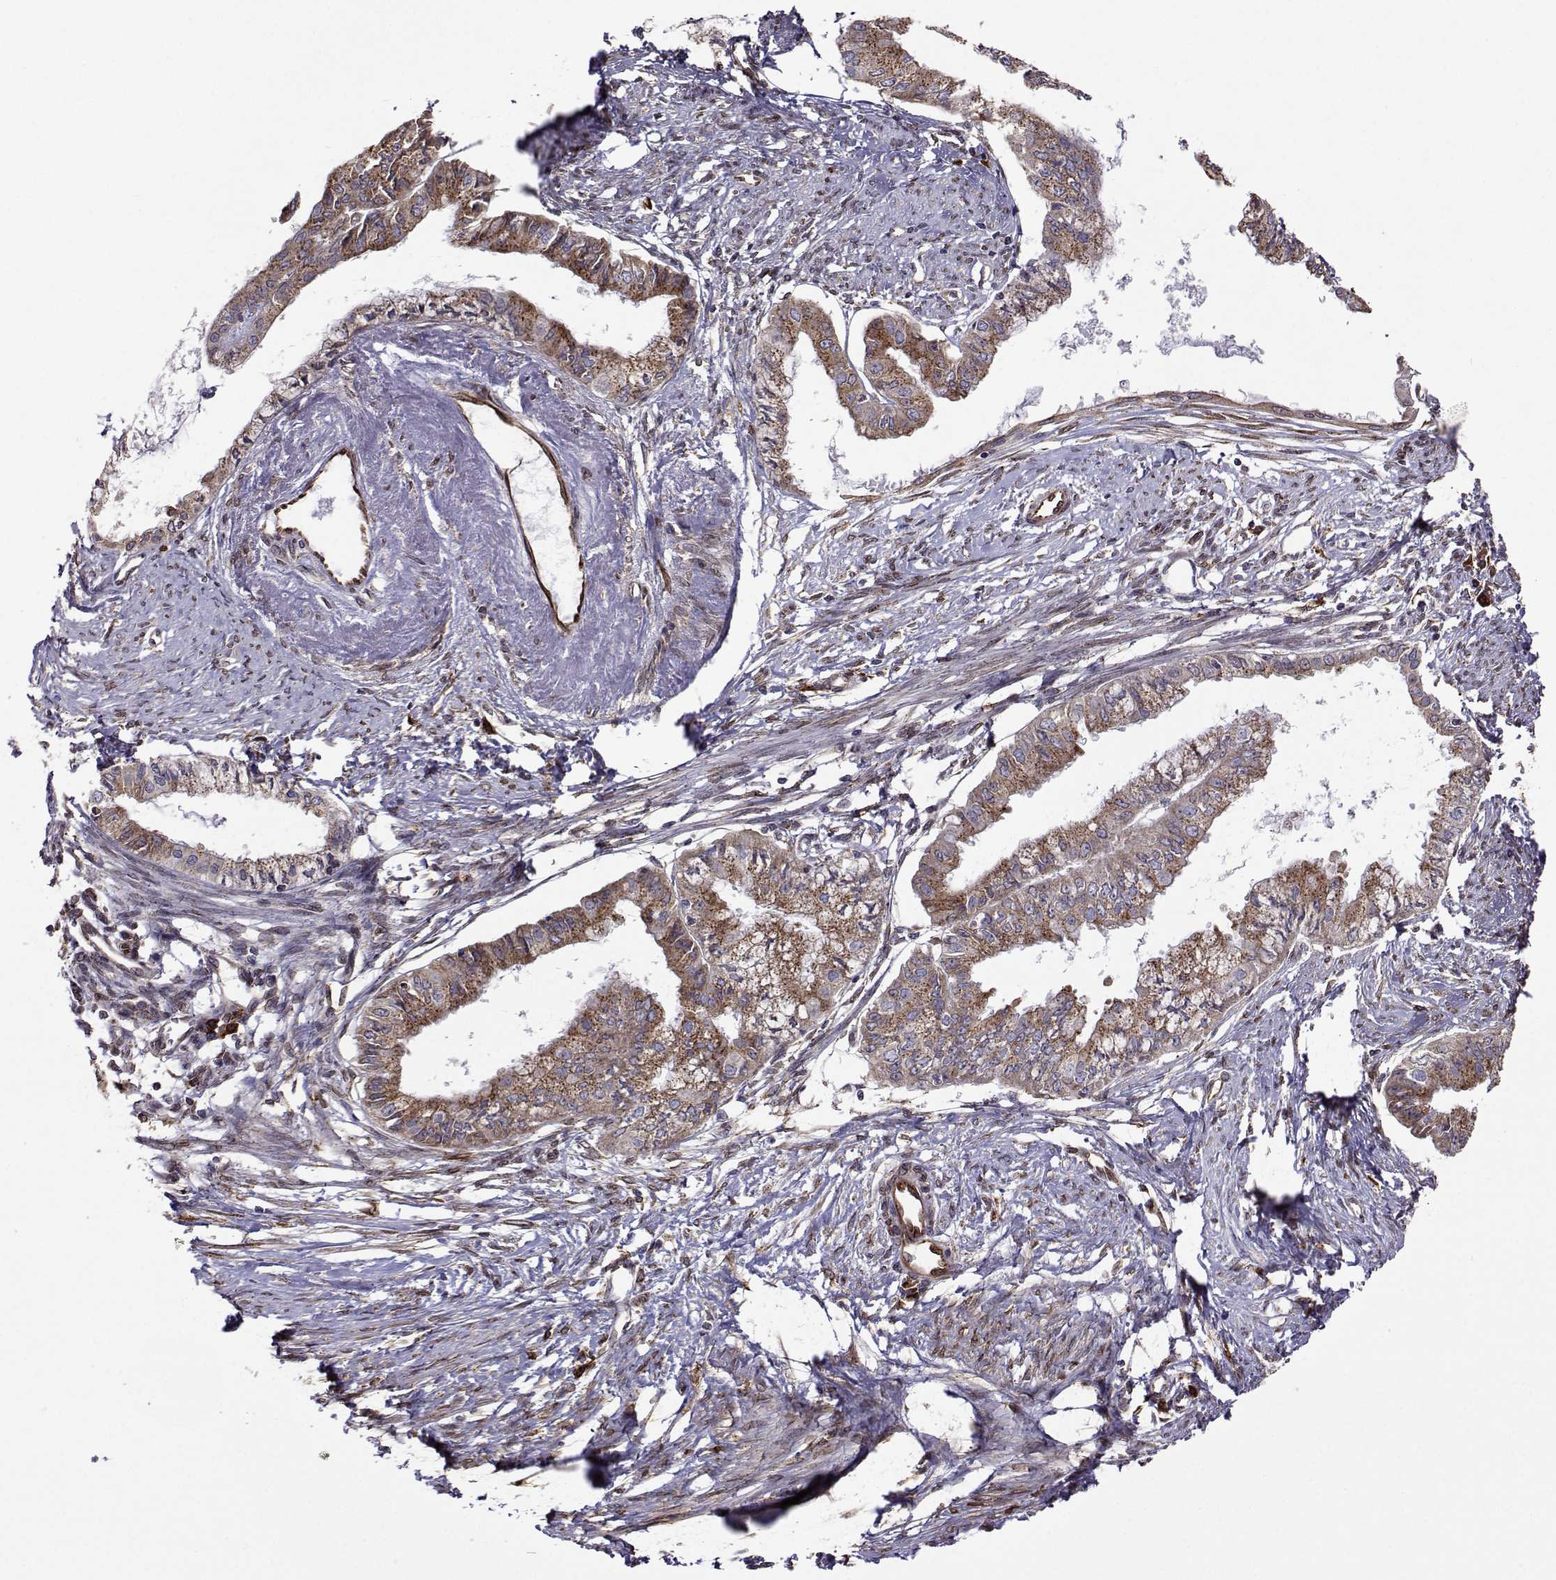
{"staining": {"intensity": "moderate", "quantity": ">75%", "location": "cytoplasmic/membranous"}, "tissue": "endometrial cancer", "cell_type": "Tumor cells", "image_type": "cancer", "snomed": [{"axis": "morphology", "description": "Adenocarcinoma, NOS"}, {"axis": "topography", "description": "Endometrium"}], "caption": "Protein staining displays moderate cytoplasmic/membranous positivity in about >75% of tumor cells in endometrial cancer (adenocarcinoma).", "gene": "PGRMC2", "patient": {"sex": "female", "age": 76}}